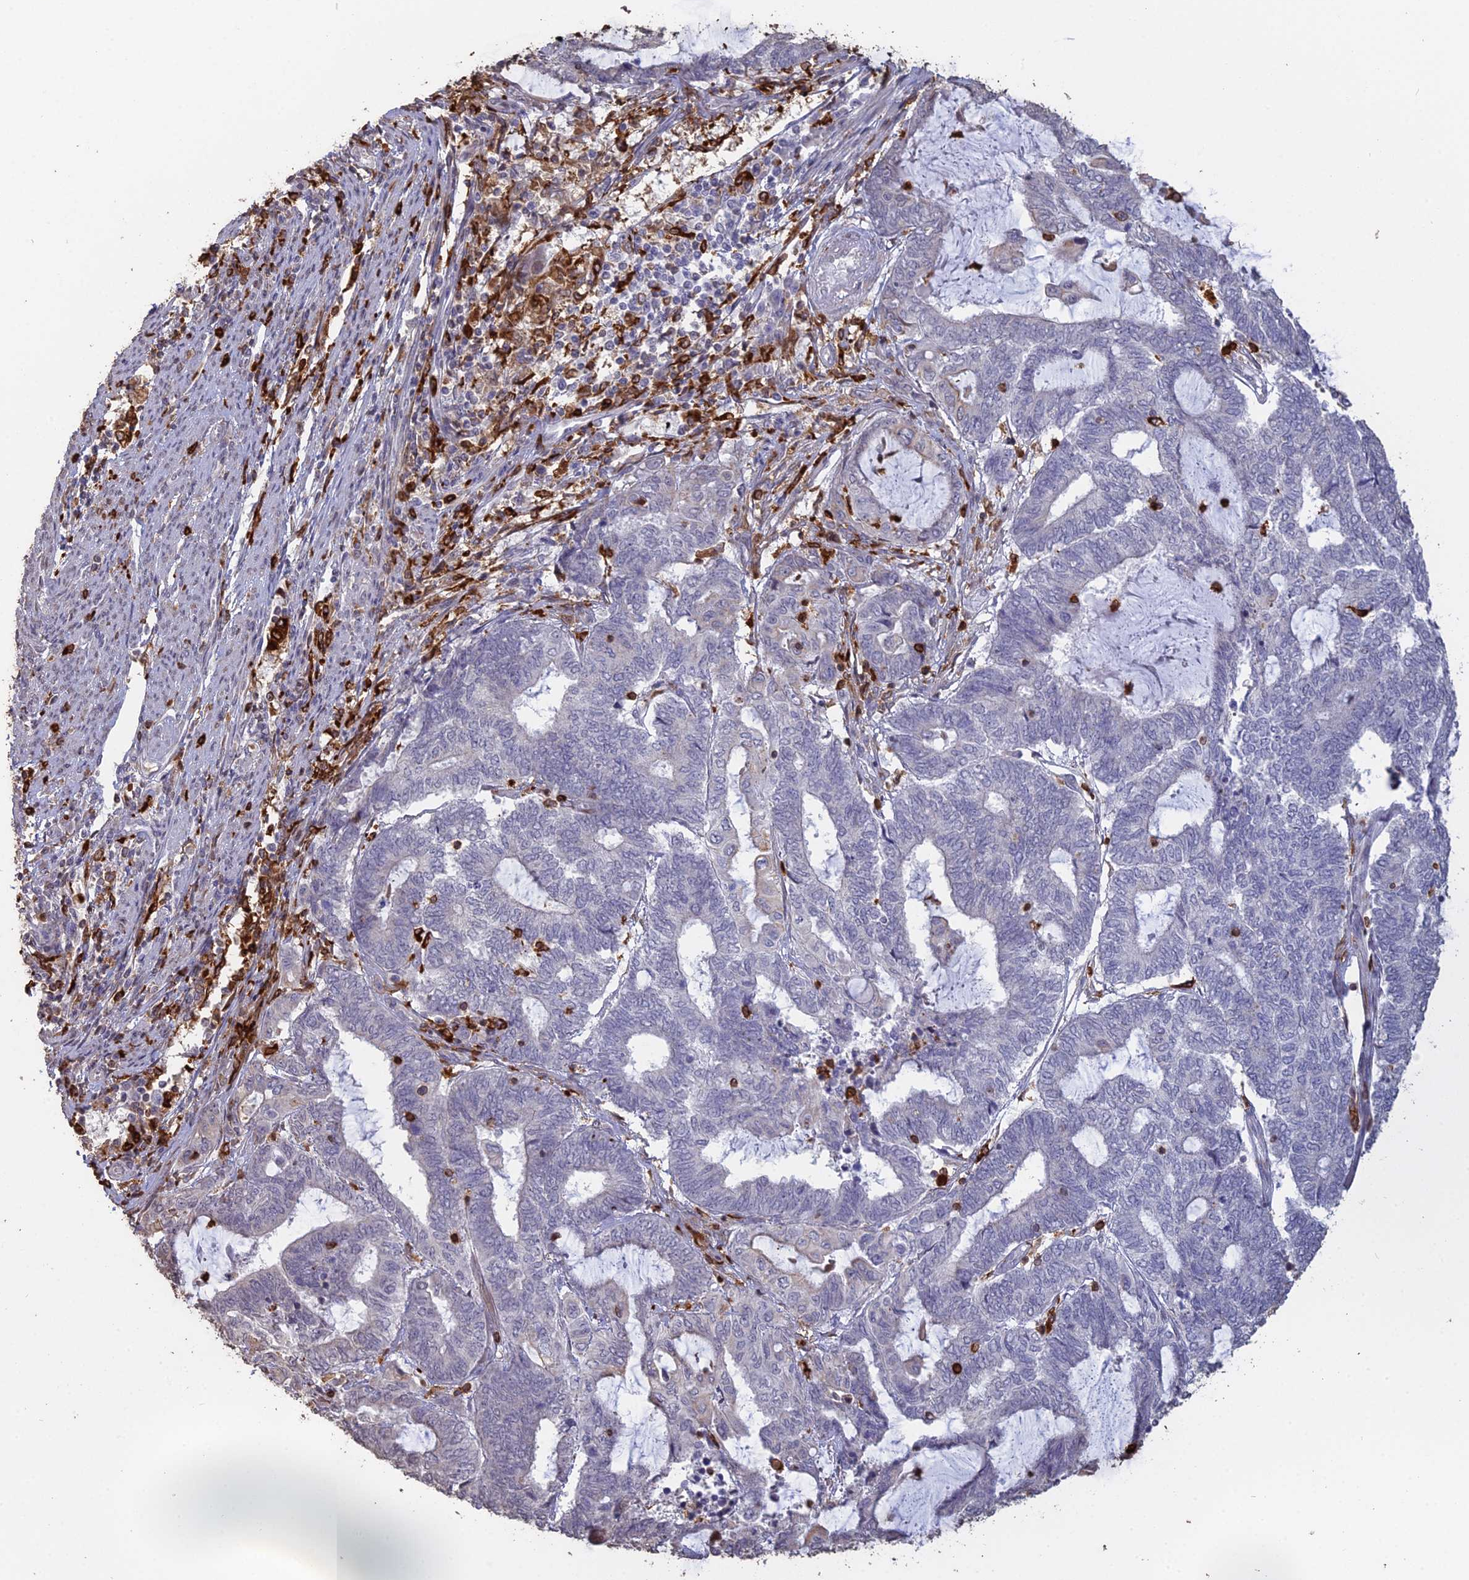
{"staining": {"intensity": "negative", "quantity": "none", "location": "none"}, "tissue": "endometrial cancer", "cell_type": "Tumor cells", "image_type": "cancer", "snomed": [{"axis": "morphology", "description": "Adenocarcinoma, NOS"}, {"axis": "topography", "description": "Uterus"}, {"axis": "topography", "description": "Endometrium"}], "caption": "Immunohistochemistry of endometrial adenocarcinoma displays no expression in tumor cells.", "gene": "APOBR", "patient": {"sex": "female", "age": 70}}